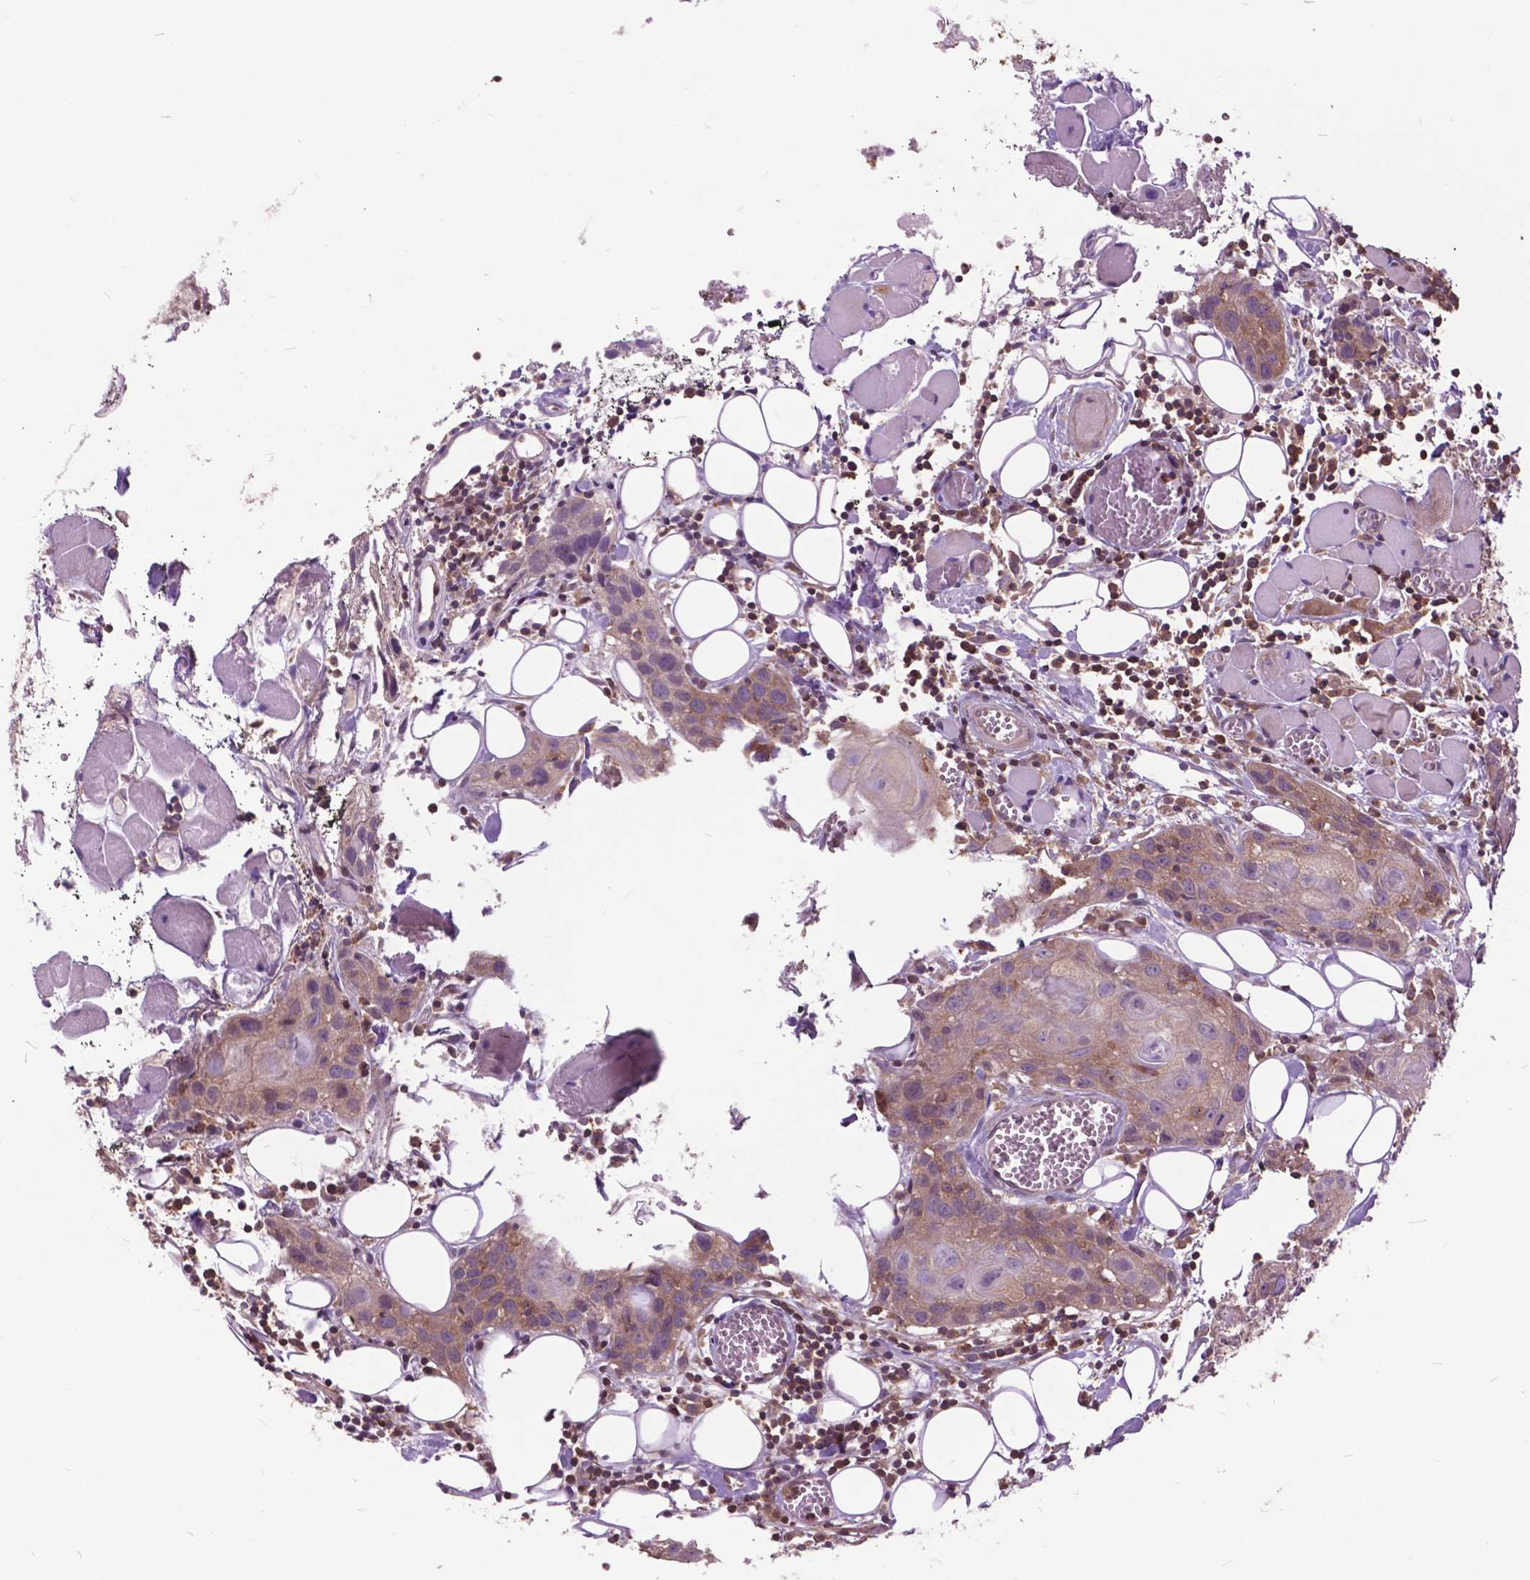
{"staining": {"intensity": "weak", "quantity": ">75%", "location": "cytoplasmic/membranous"}, "tissue": "head and neck cancer", "cell_type": "Tumor cells", "image_type": "cancer", "snomed": [{"axis": "morphology", "description": "Squamous cell carcinoma, NOS"}, {"axis": "topography", "description": "Oral tissue"}, {"axis": "topography", "description": "Head-Neck"}], "caption": "Tumor cells show low levels of weak cytoplasmic/membranous staining in approximately >75% of cells in head and neck squamous cell carcinoma.", "gene": "ARAF", "patient": {"sex": "male", "age": 58}}